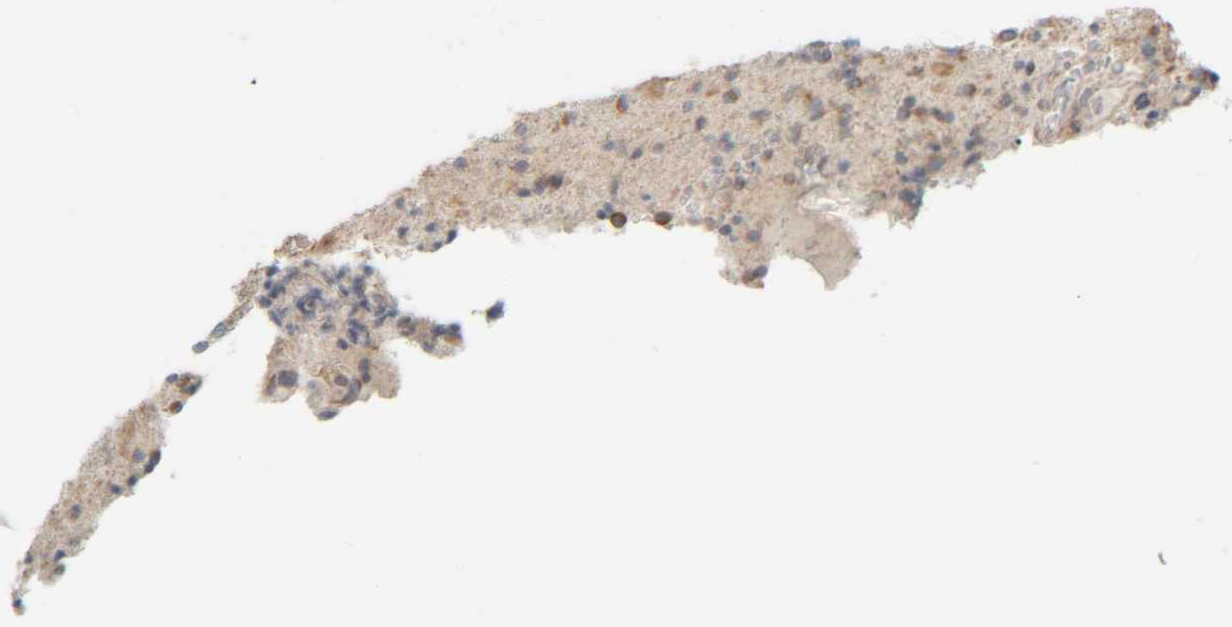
{"staining": {"intensity": "moderate", "quantity": ">75%", "location": "cytoplasmic/membranous"}, "tissue": "glioma", "cell_type": "Tumor cells", "image_type": "cancer", "snomed": [{"axis": "morphology", "description": "Glioma, malignant, High grade"}, {"axis": "topography", "description": "Brain"}], "caption": "Brown immunohistochemical staining in human glioma shows moderate cytoplasmic/membranous expression in approximately >75% of tumor cells.", "gene": "CCDC57", "patient": {"sex": "male", "age": 34}}